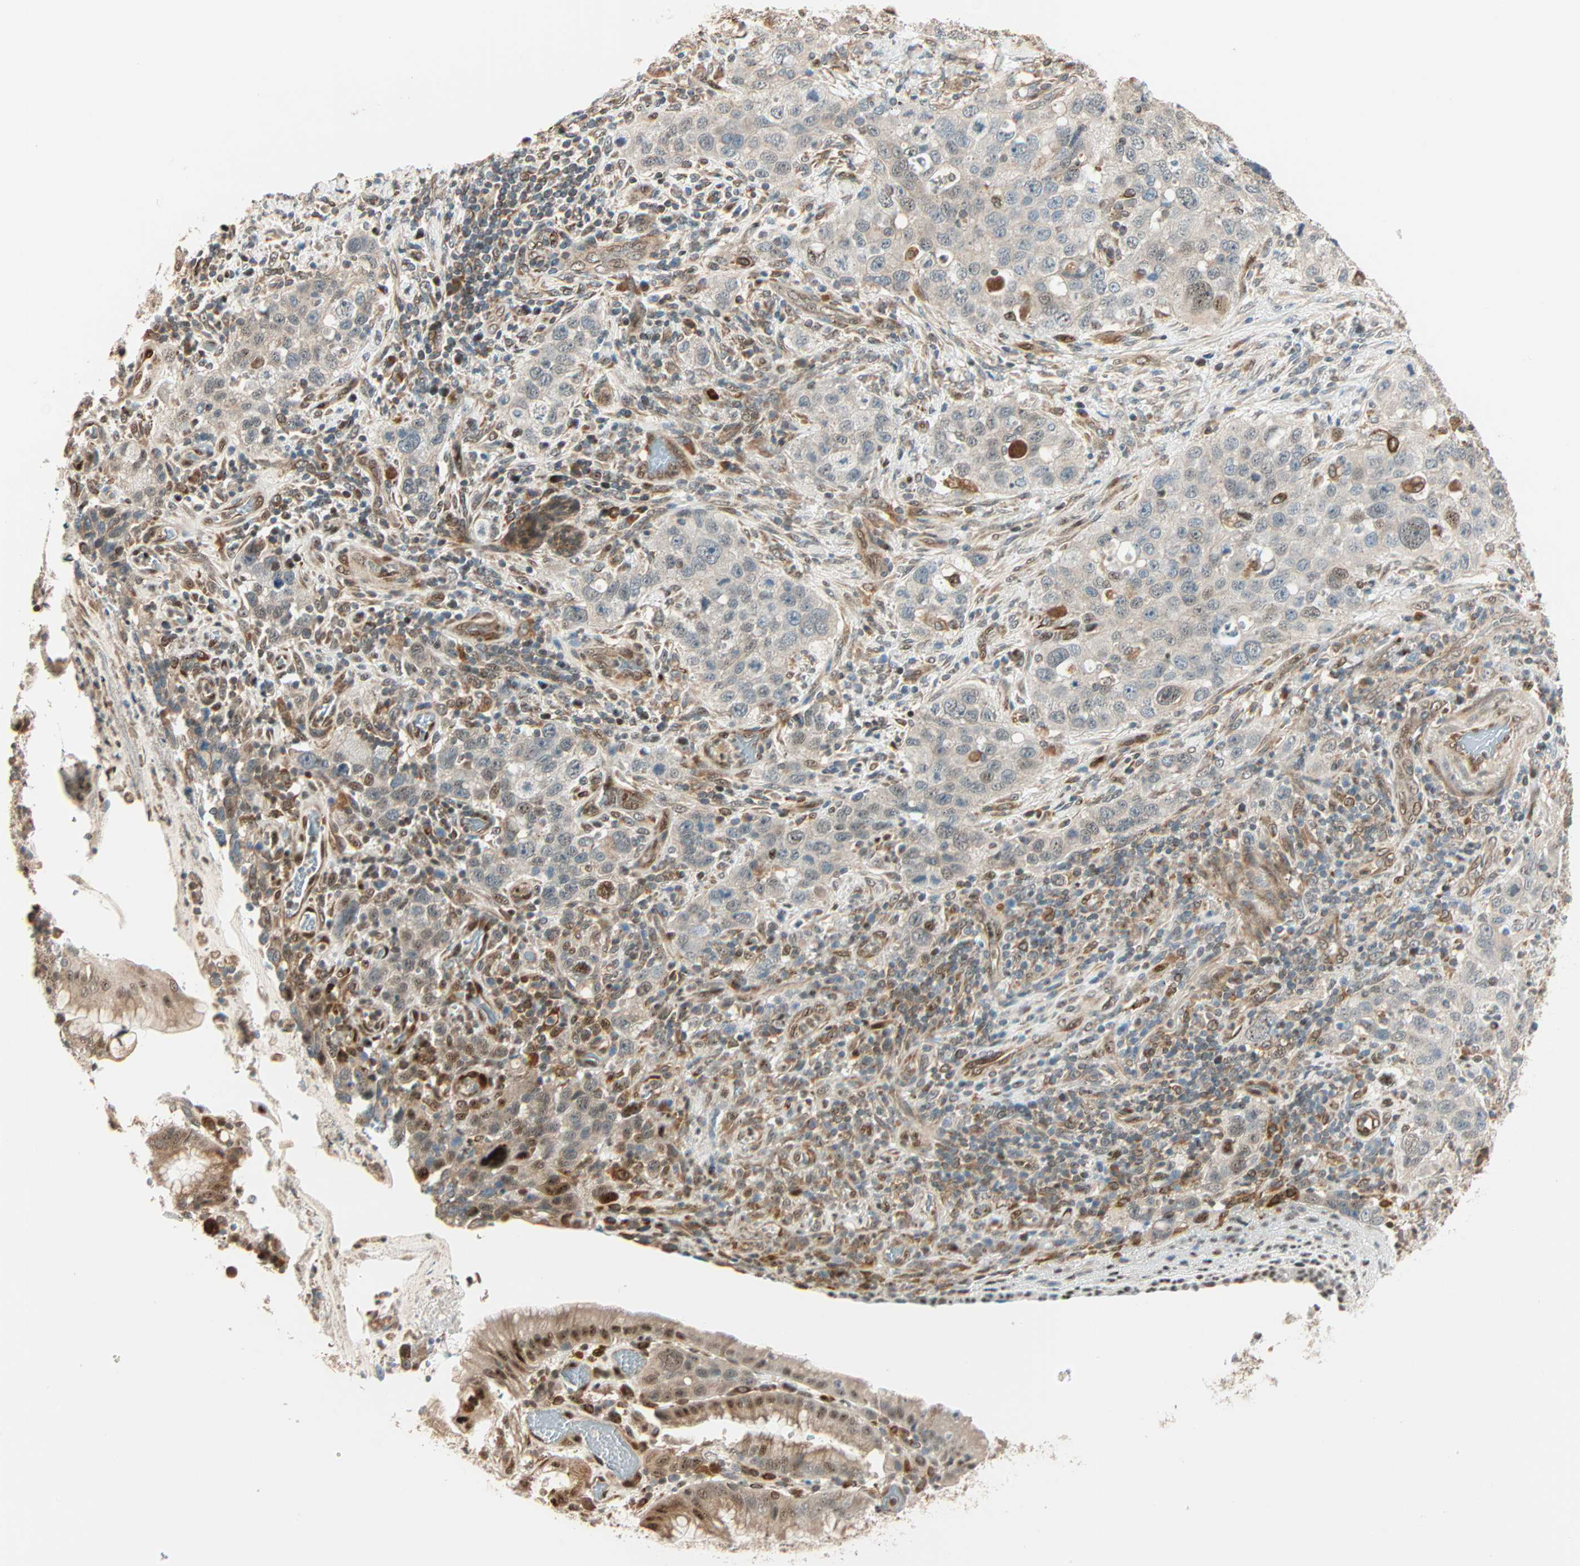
{"staining": {"intensity": "weak", "quantity": ">75%", "location": "cytoplasmic/membranous,nuclear"}, "tissue": "stomach cancer", "cell_type": "Tumor cells", "image_type": "cancer", "snomed": [{"axis": "morphology", "description": "Normal tissue, NOS"}, {"axis": "morphology", "description": "Adenocarcinoma, NOS"}, {"axis": "topography", "description": "Stomach"}], "caption": "Protein analysis of adenocarcinoma (stomach) tissue demonstrates weak cytoplasmic/membranous and nuclear positivity in approximately >75% of tumor cells. The staining was performed using DAB (3,3'-diaminobenzidine), with brown indicating positive protein expression. Nuclei are stained blue with hematoxylin.", "gene": "PNPLA6", "patient": {"sex": "male", "age": 48}}